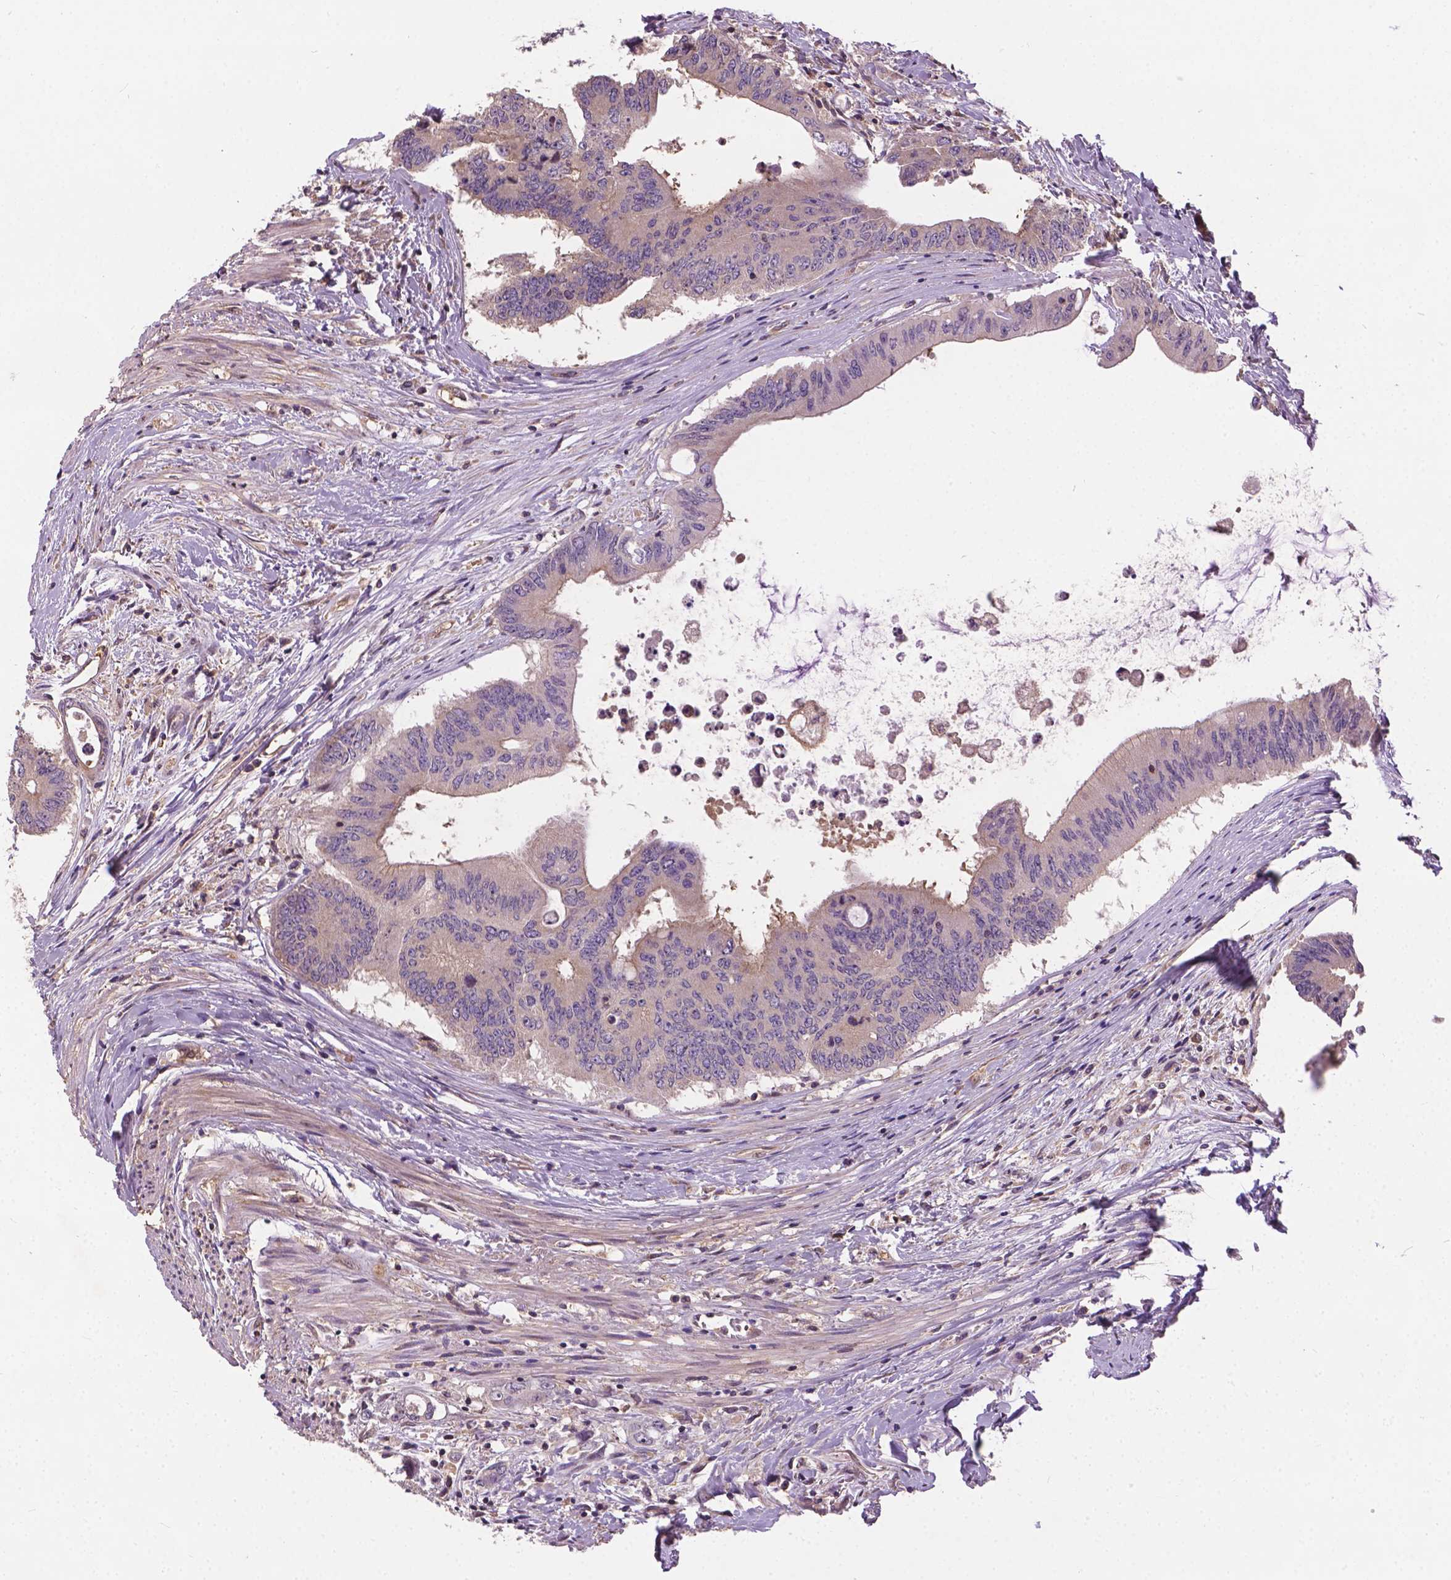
{"staining": {"intensity": "negative", "quantity": "none", "location": "none"}, "tissue": "colorectal cancer", "cell_type": "Tumor cells", "image_type": "cancer", "snomed": [{"axis": "morphology", "description": "Adenocarcinoma, NOS"}, {"axis": "topography", "description": "Rectum"}], "caption": "There is no significant expression in tumor cells of adenocarcinoma (colorectal).", "gene": "MZT1", "patient": {"sex": "male", "age": 59}}